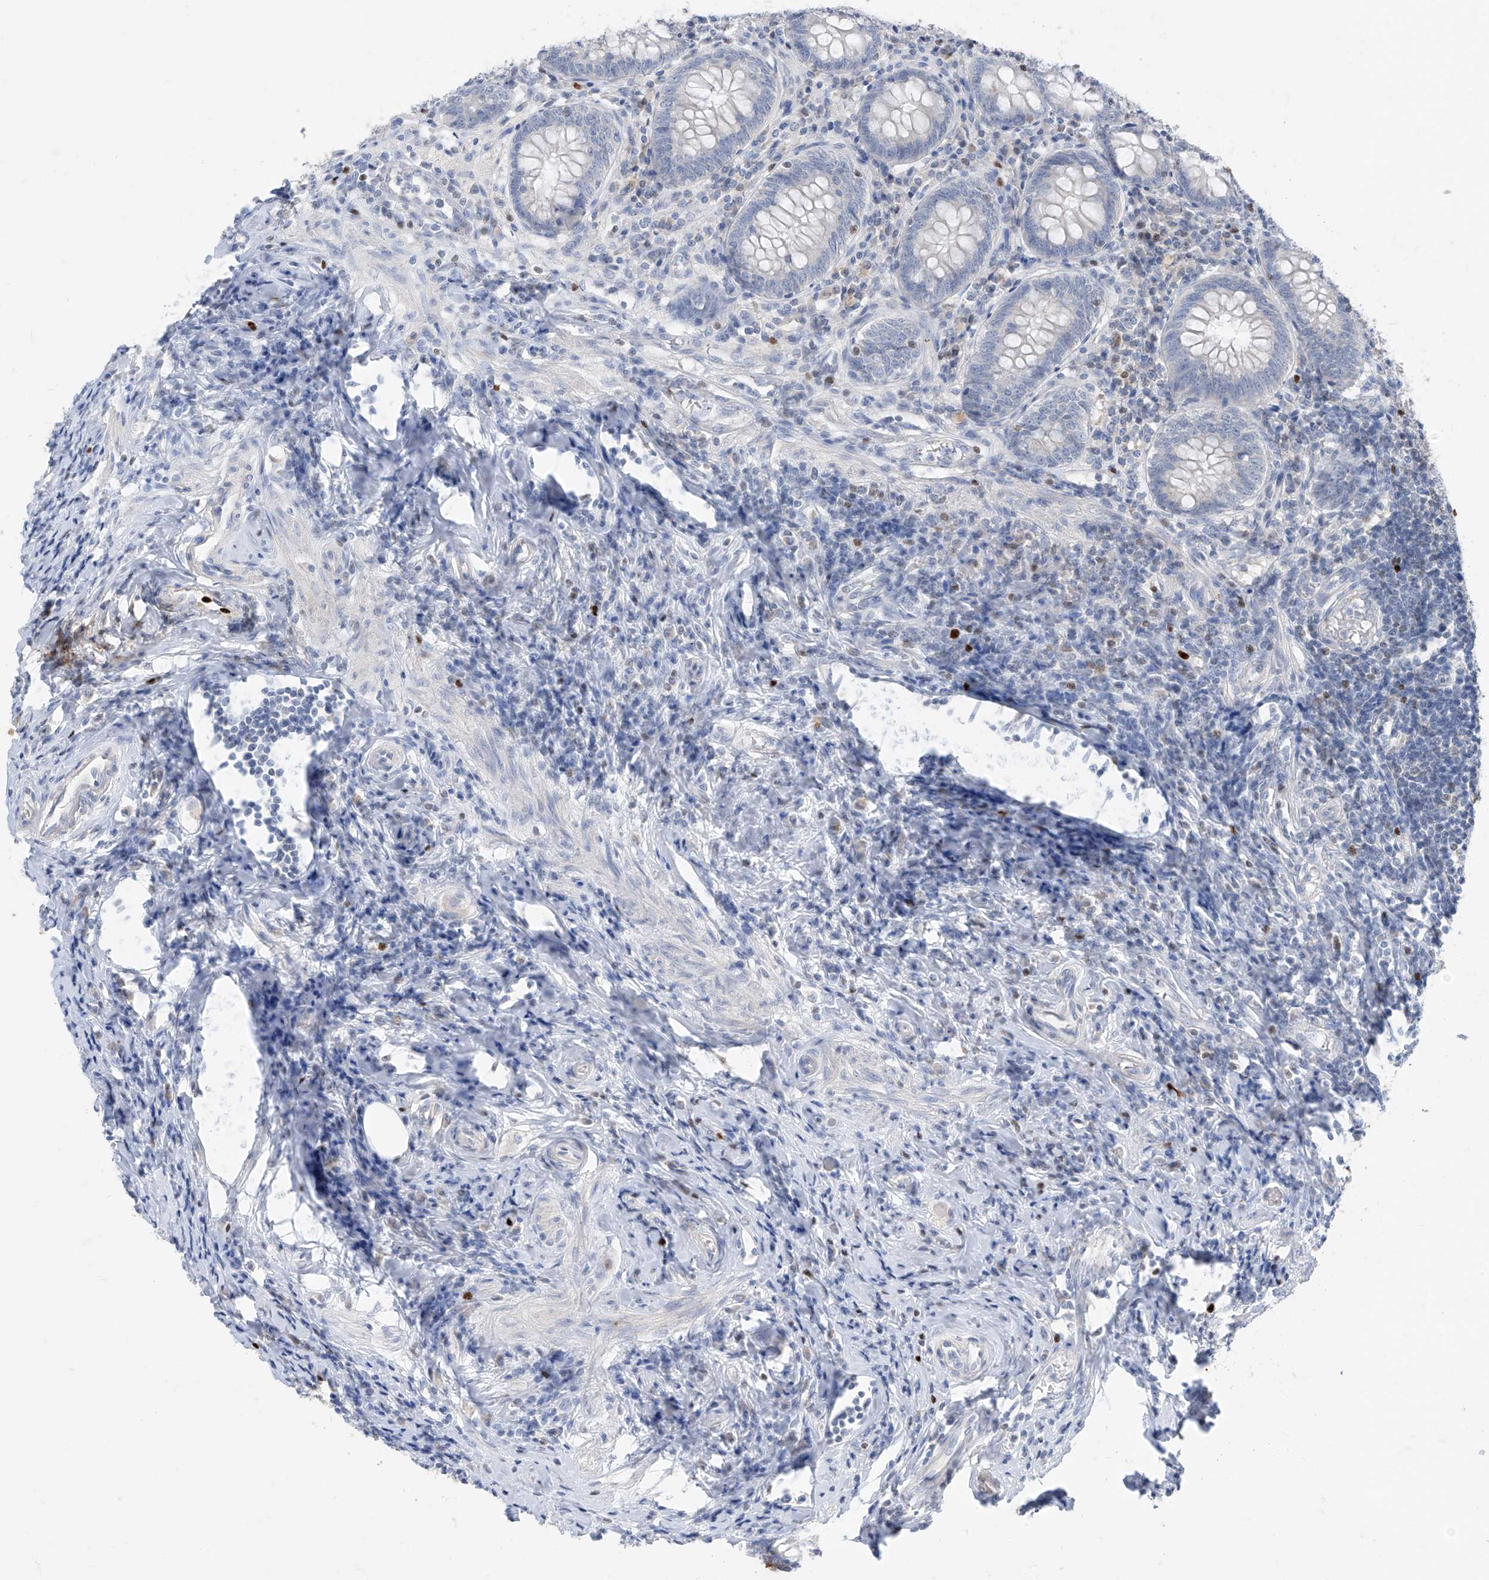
{"staining": {"intensity": "negative", "quantity": "none", "location": "none"}, "tissue": "appendix", "cell_type": "Glandular cells", "image_type": "normal", "snomed": [{"axis": "morphology", "description": "Normal tissue, NOS"}, {"axis": "topography", "description": "Appendix"}], "caption": "Benign appendix was stained to show a protein in brown. There is no significant expression in glandular cells.", "gene": "TBX21", "patient": {"sex": "female", "age": 54}}